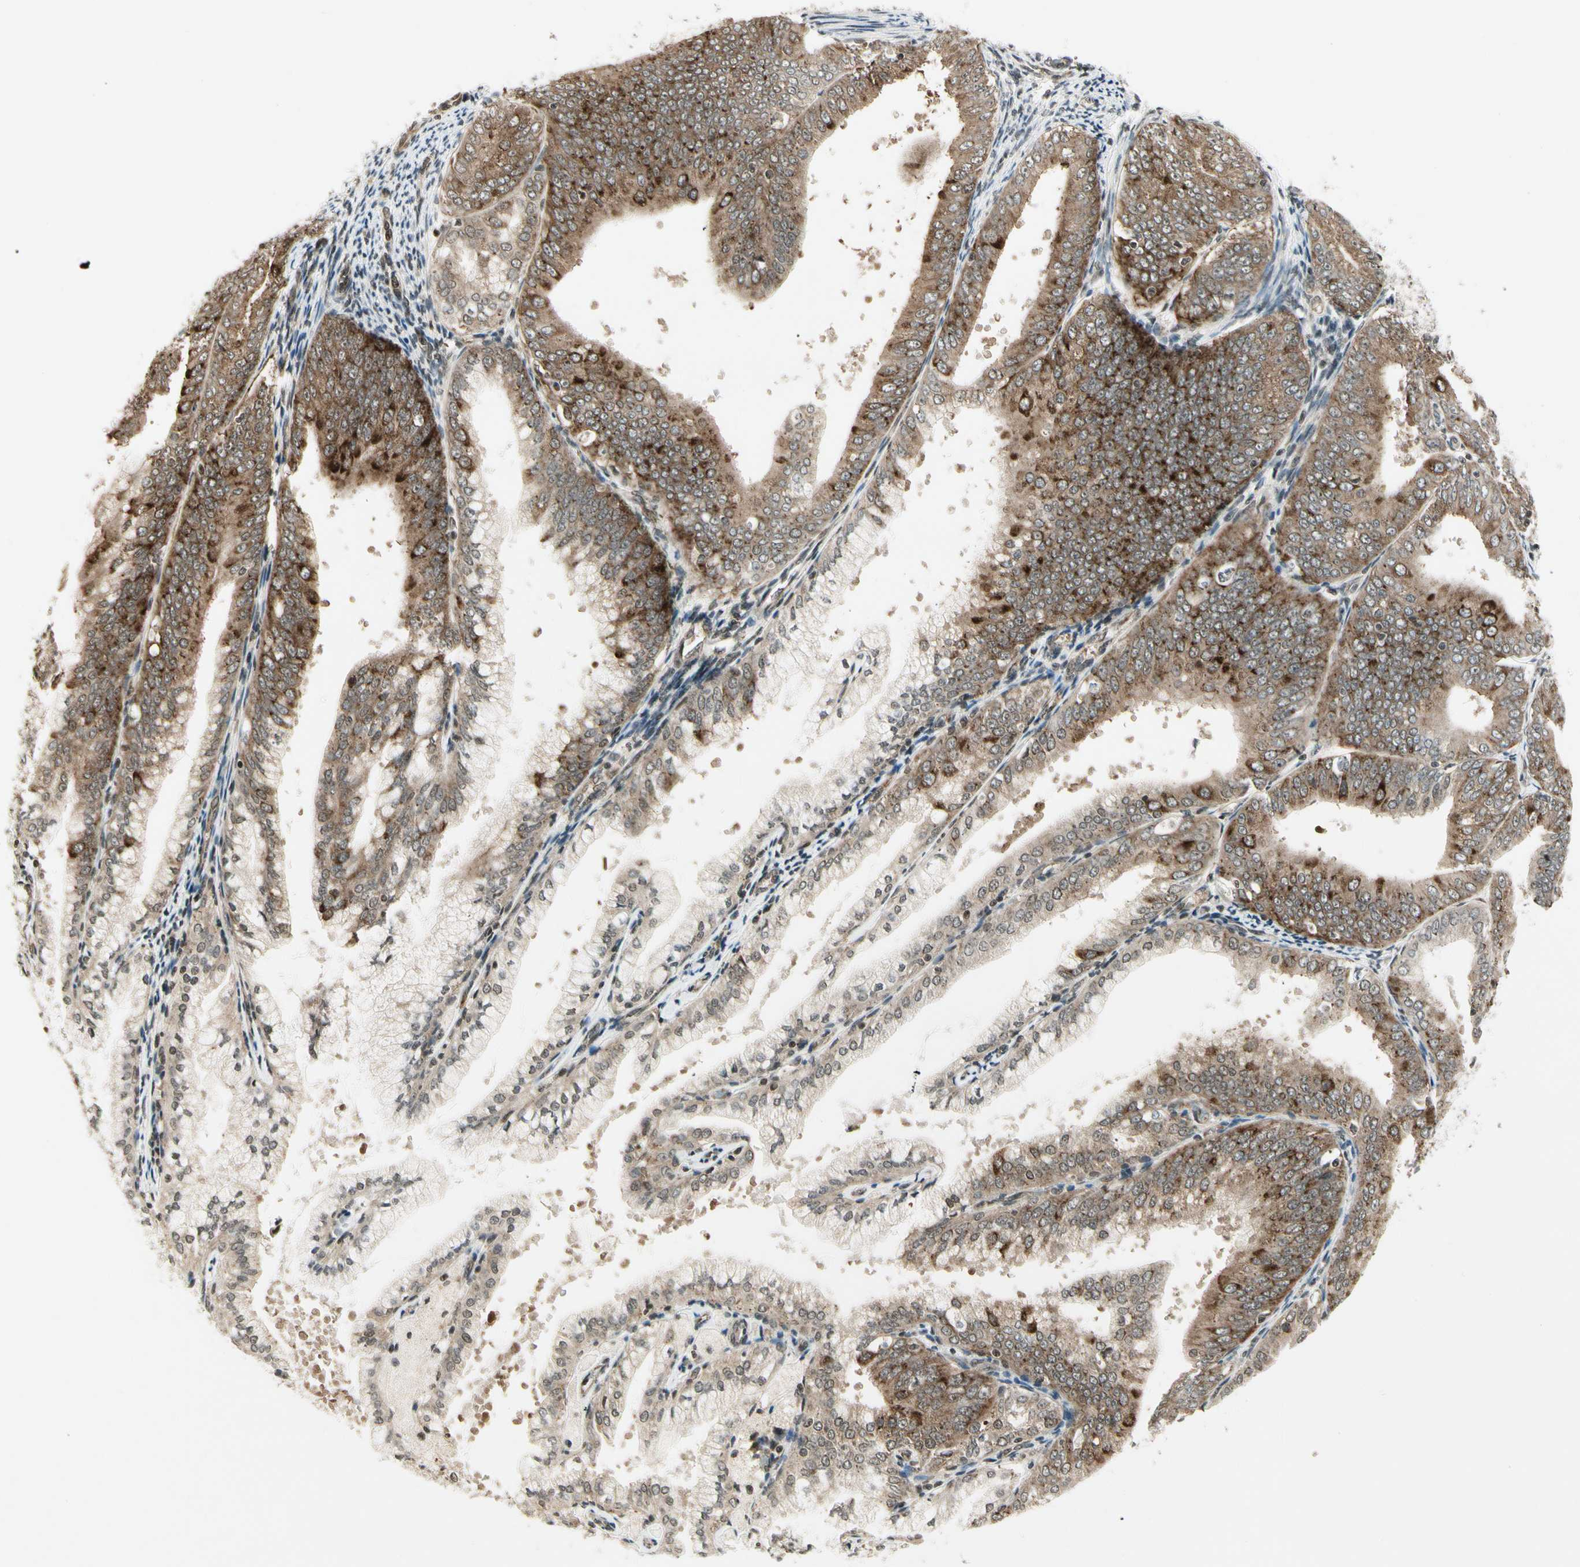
{"staining": {"intensity": "moderate", "quantity": "25%-75%", "location": "cytoplasmic/membranous"}, "tissue": "endometrial cancer", "cell_type": "Tumor cells", "image_type": "cancer", "snomed": [{"axis": "morphology", "description": "Adenocarcinoma, NOS"}, {"axis": "topography", "description": "Endometrium"}], "caption": "Endometrial adenocarcinoma stained with IHC displays moderate cytoplasmic/membranous staining in approximately 25%-75% of tumor cells.", "gene": "SMN2", "patient": {"sex": "female", "age": 63}}